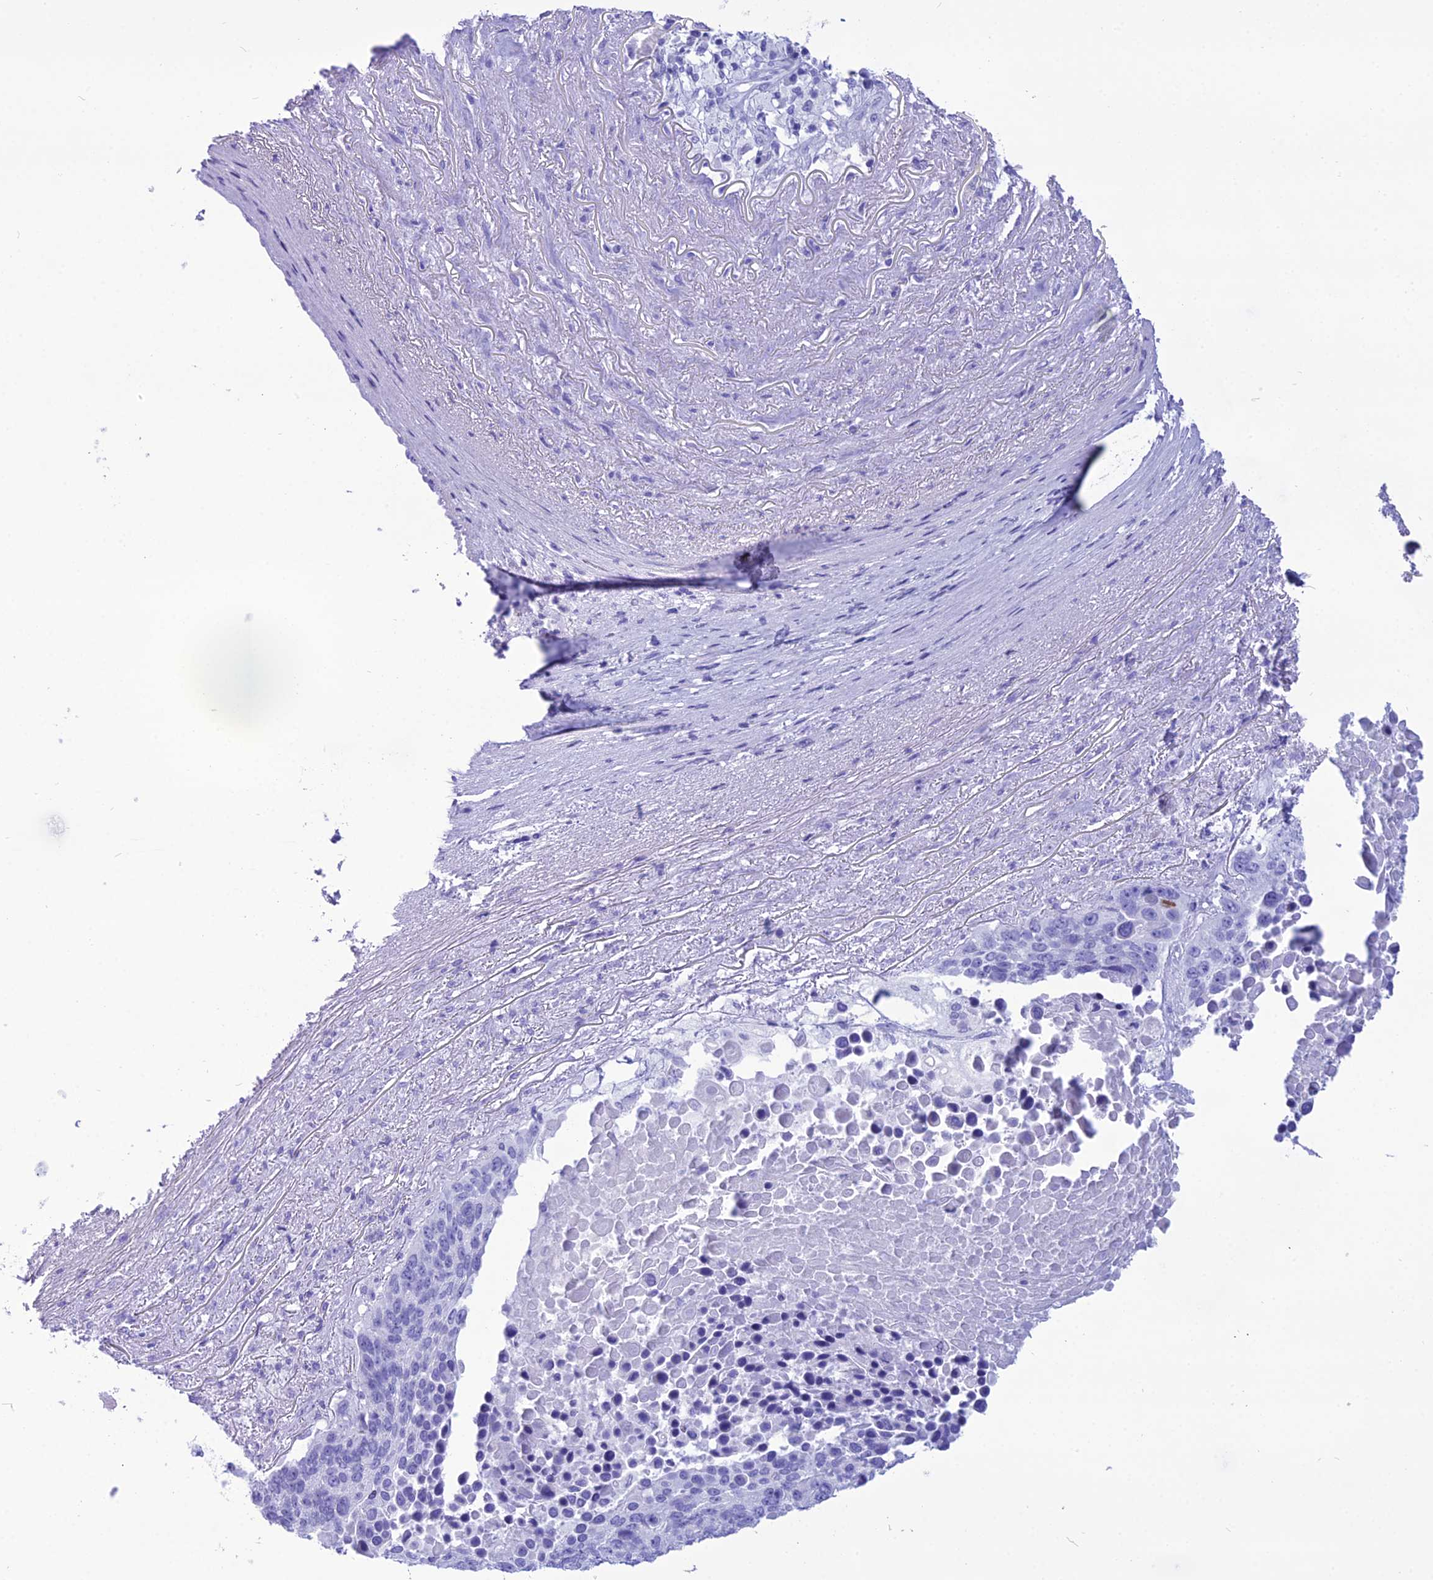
{"staining": {"intensity": "negative", "quantity": "none", "location": "none"}, "tissue": "lung cancer", "cell_type": "Tumor cells", "image_type": "cancer", "snomed": [{"axis": "morphology", "description": "Normal tissue, NOS"}, {"axis": "morphology", "description": "Squamous cell carcinoma, NOS"}, {"axis": "topography", "description": "Lymph node"}, {"axis": "topography", "description": "Lung"}], "caption": "Lung squamous cell carcinoma was stained to show a protein in brown. There is no significant positivity in tumor cells.", "gene": "PNMA5", "patient": {"sex": "male", "age": 66}}